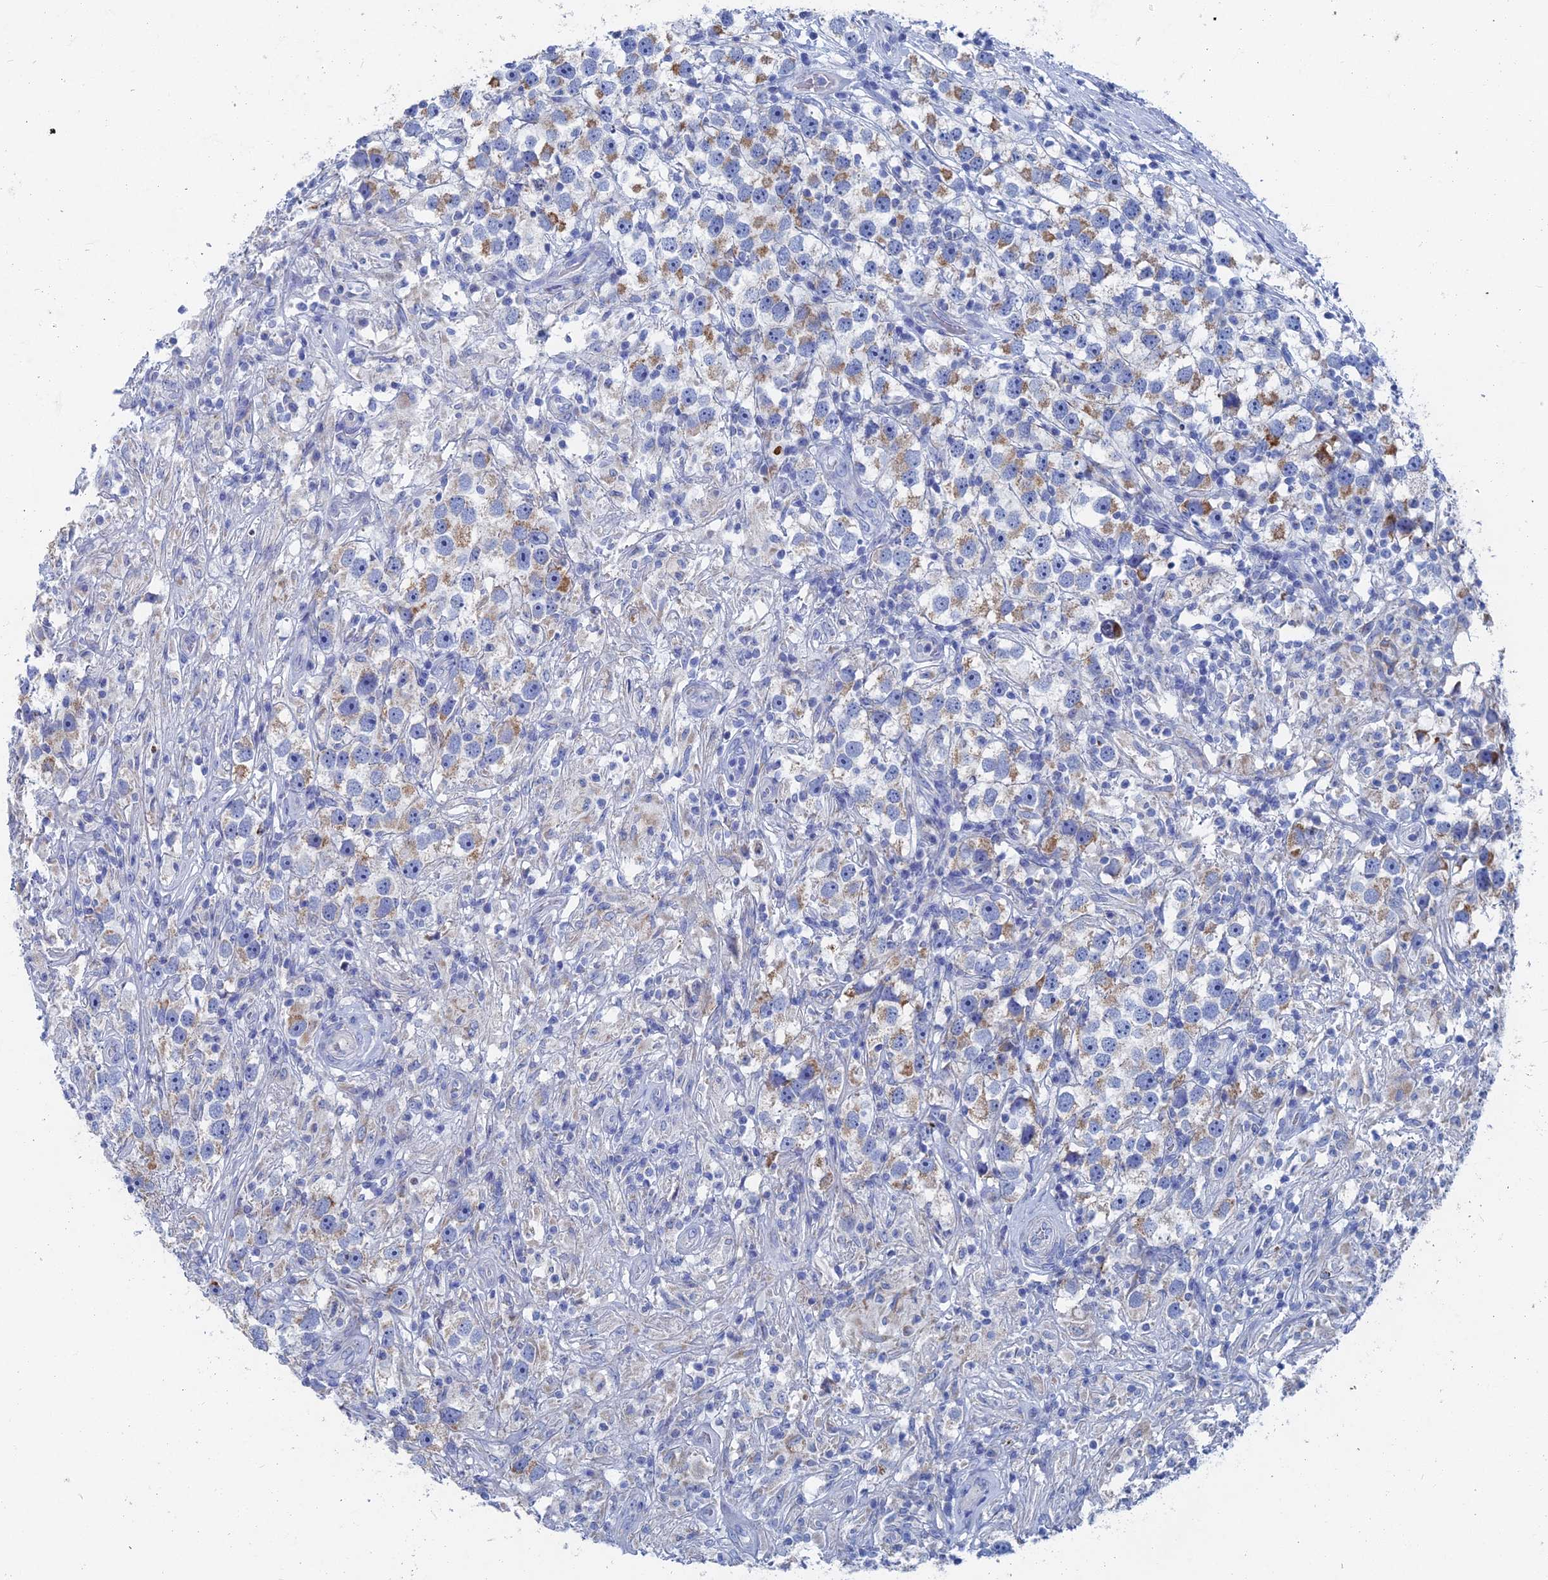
{"staining": {"intensity": "moderate", "quantity": "<25%", "location": "cytoplasmic/membranous"}, "tissue": "testis cancer", "cell_type": "Tumor cells", "image_type": "cancer", "snomed": [{"axis": "morphology", "description": "Seminoma, NOS"}, {"axis": "topography", "description": "Testis"}], "caption": "This is a photomicrograph of immunohistochemistry staining of testis cancer, which shows moderate staining in the cytoplasmic/membranous of tumor cells.", "gene": "HIGD1A", "patient": {"sex": "male", "age": 49}}